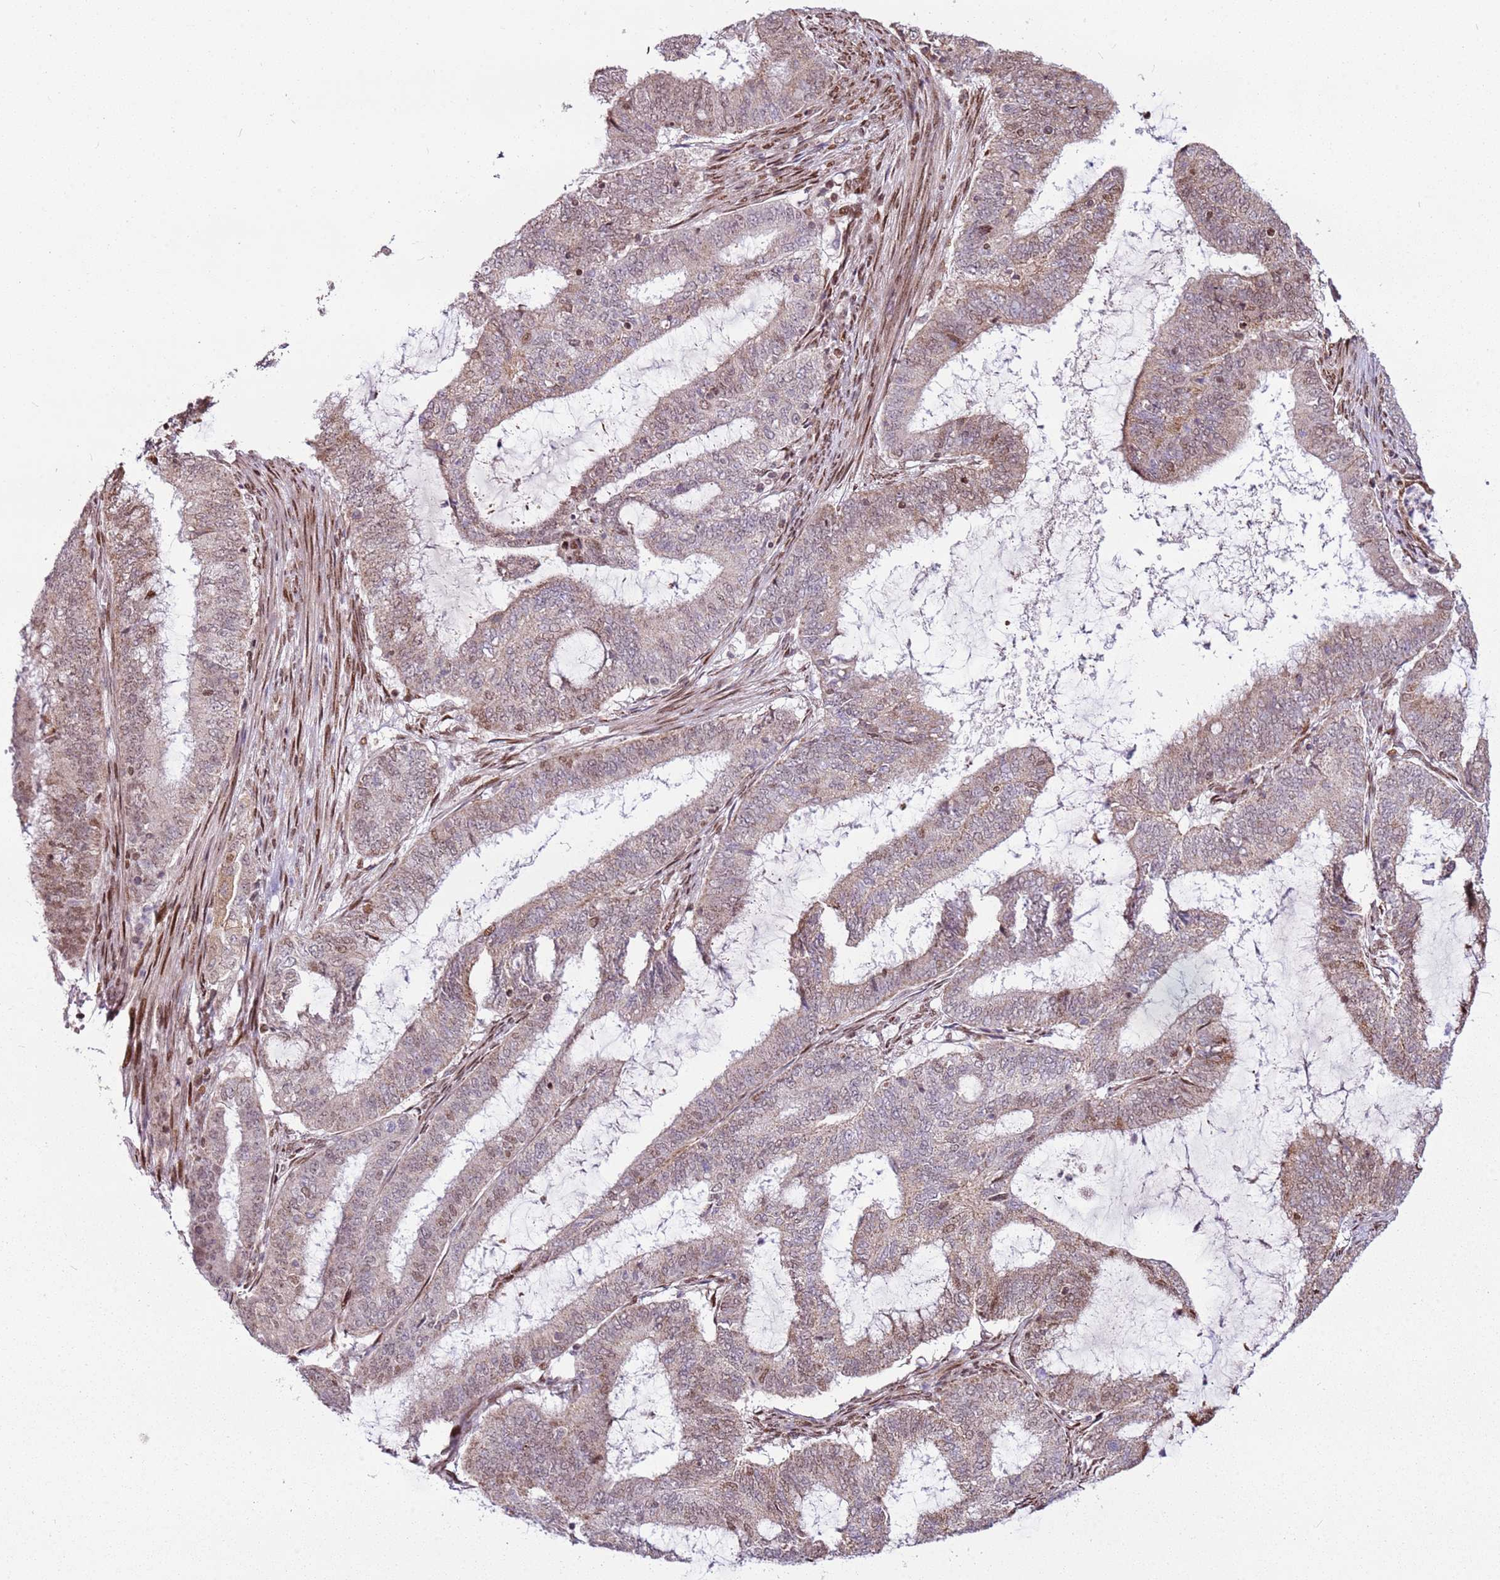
{"staining": {"intensity": "weak", "quantity": "25%-75%", "location": "nuclear"}, "tissue": "endometrial cancer", "cell_type": "Tumor cells", "image_type": "cancer", "snomed": [{"axis": "morphology", "description": "Adenocarcinoma, NOS"}, {"axis": "topography", "description": "Endometrium"}], "caption": "Immunohistochemical staining of endometrial cancer (adenocarcinoma) reveals low levels of weak nuclear protein staining in approximately 25%-75% of tumor cells. Nuclei are stained in blue.", "gene": "PCTP", "patient": {"sex": "female", "age": 51}}